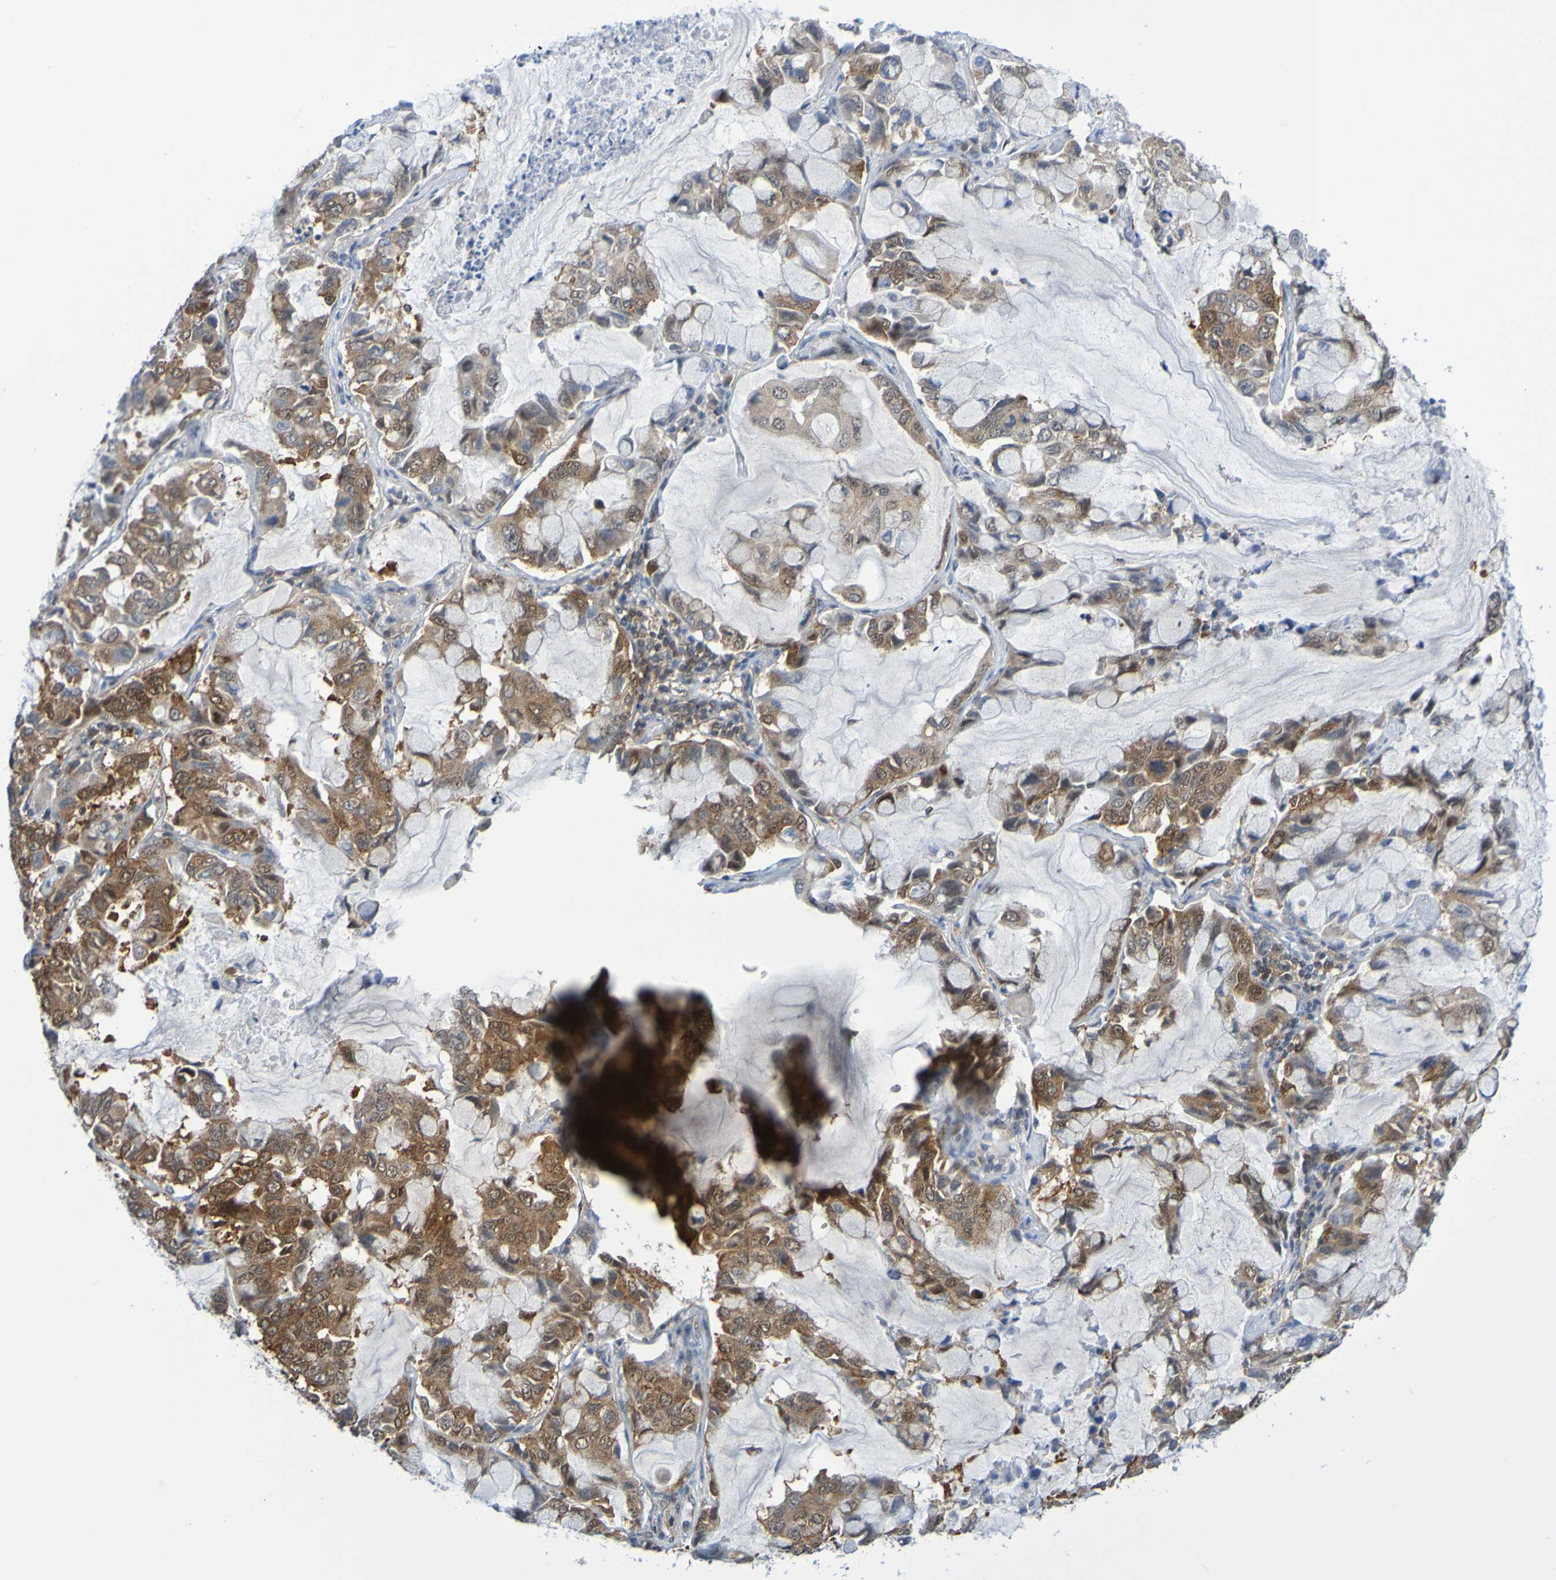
{"staining": {"intensity": "moderate", "quantity": ">75%", "location": "cytoplasmic/membranous"}, "tissue": "lung cancer", "cell_type": "Tumor cells", "image_type": "cancer", "snomed": [{"axis": "morphology", "description": "Adenocarcinoma, NOS"}, {"axis": "topography", "description": "Lung"}], "caption": "The micrograph exhibits a brown stain indicating the presence of a protein in the cytoplasmic/membranous of tumor cells in lung cancer.", "gene": "ATIC", "patient": {"sex": "male", "age": 64}}